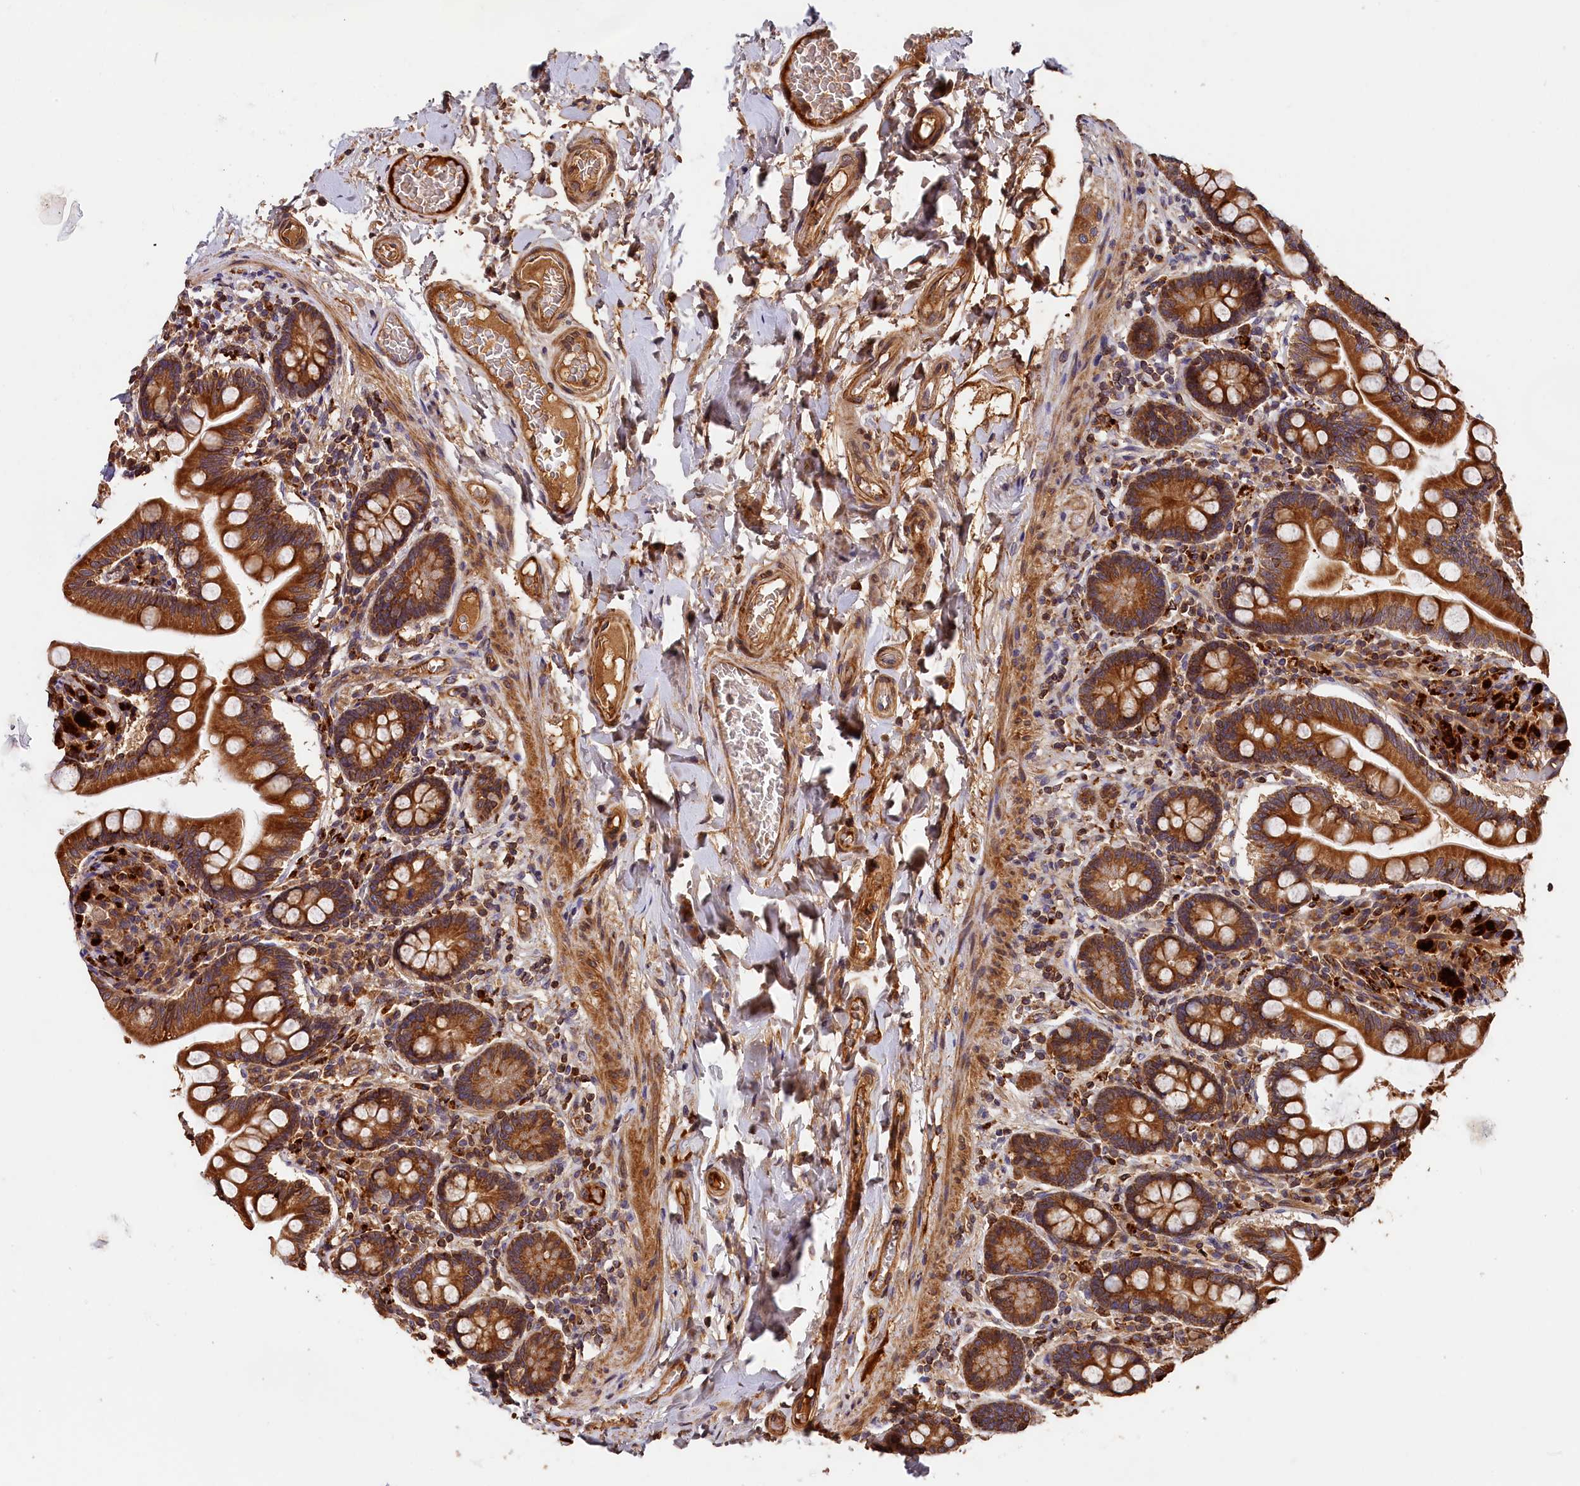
{"staining": {"intensity": "strong", "quantity": ">75%", "location": "cytoplasmic/membranous"}, "tissue": "small intestine", "cell_type": "Glandular cells", "image_type": "normal", "snomed": [{"axis": "morphology", "description": "Normal tissue, NOS"}, {"axis": "topography", "description": "Small intestine"}], "caption": "Protein analysis of benign small intestine reveals strong cytoplasmic/membranous positivity in about >75% of glandular cells.", "gene": "HMOX2", "patient": {"sex": "female", "age": 64}}